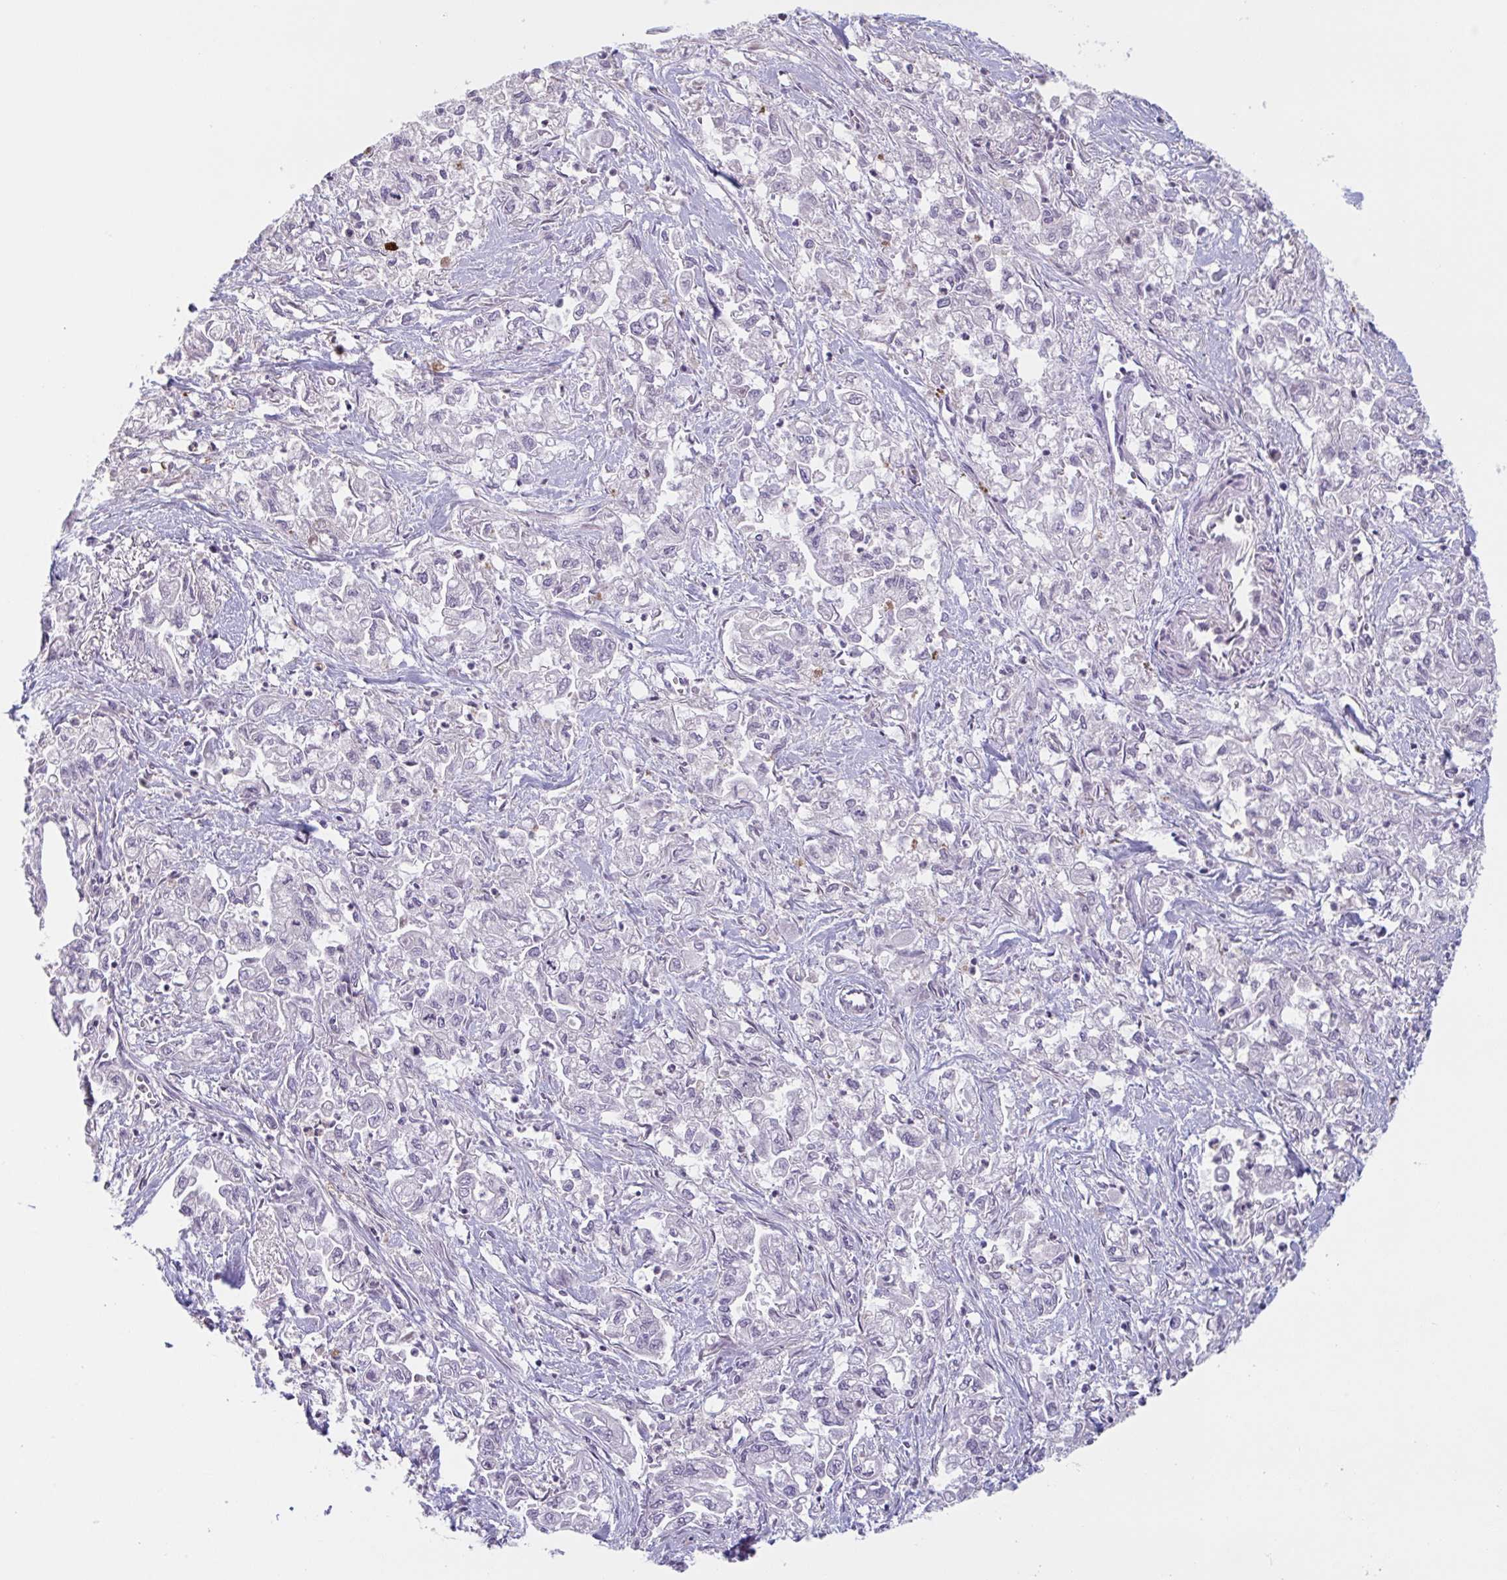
{"staining": {"intensity": "negative", "quantity": "none", "location": "none"}, "tissue": "pancreatic cancer", "cell_type": "Tumor cells", "image_type": "cancer", "snomed": [{"axis": "morphology", "description": "Adenocarcinoma, NOS"}, {"axis": "topography", "description": "Pancreas"}], "caption": "Human pancreatic cancer (adenocarcinoma) stained for a protein using immunohistochemistry reveals no staining in tumor cells.", "gene": "RIOK1", "patient": {"sex": "male", "age": 72}}